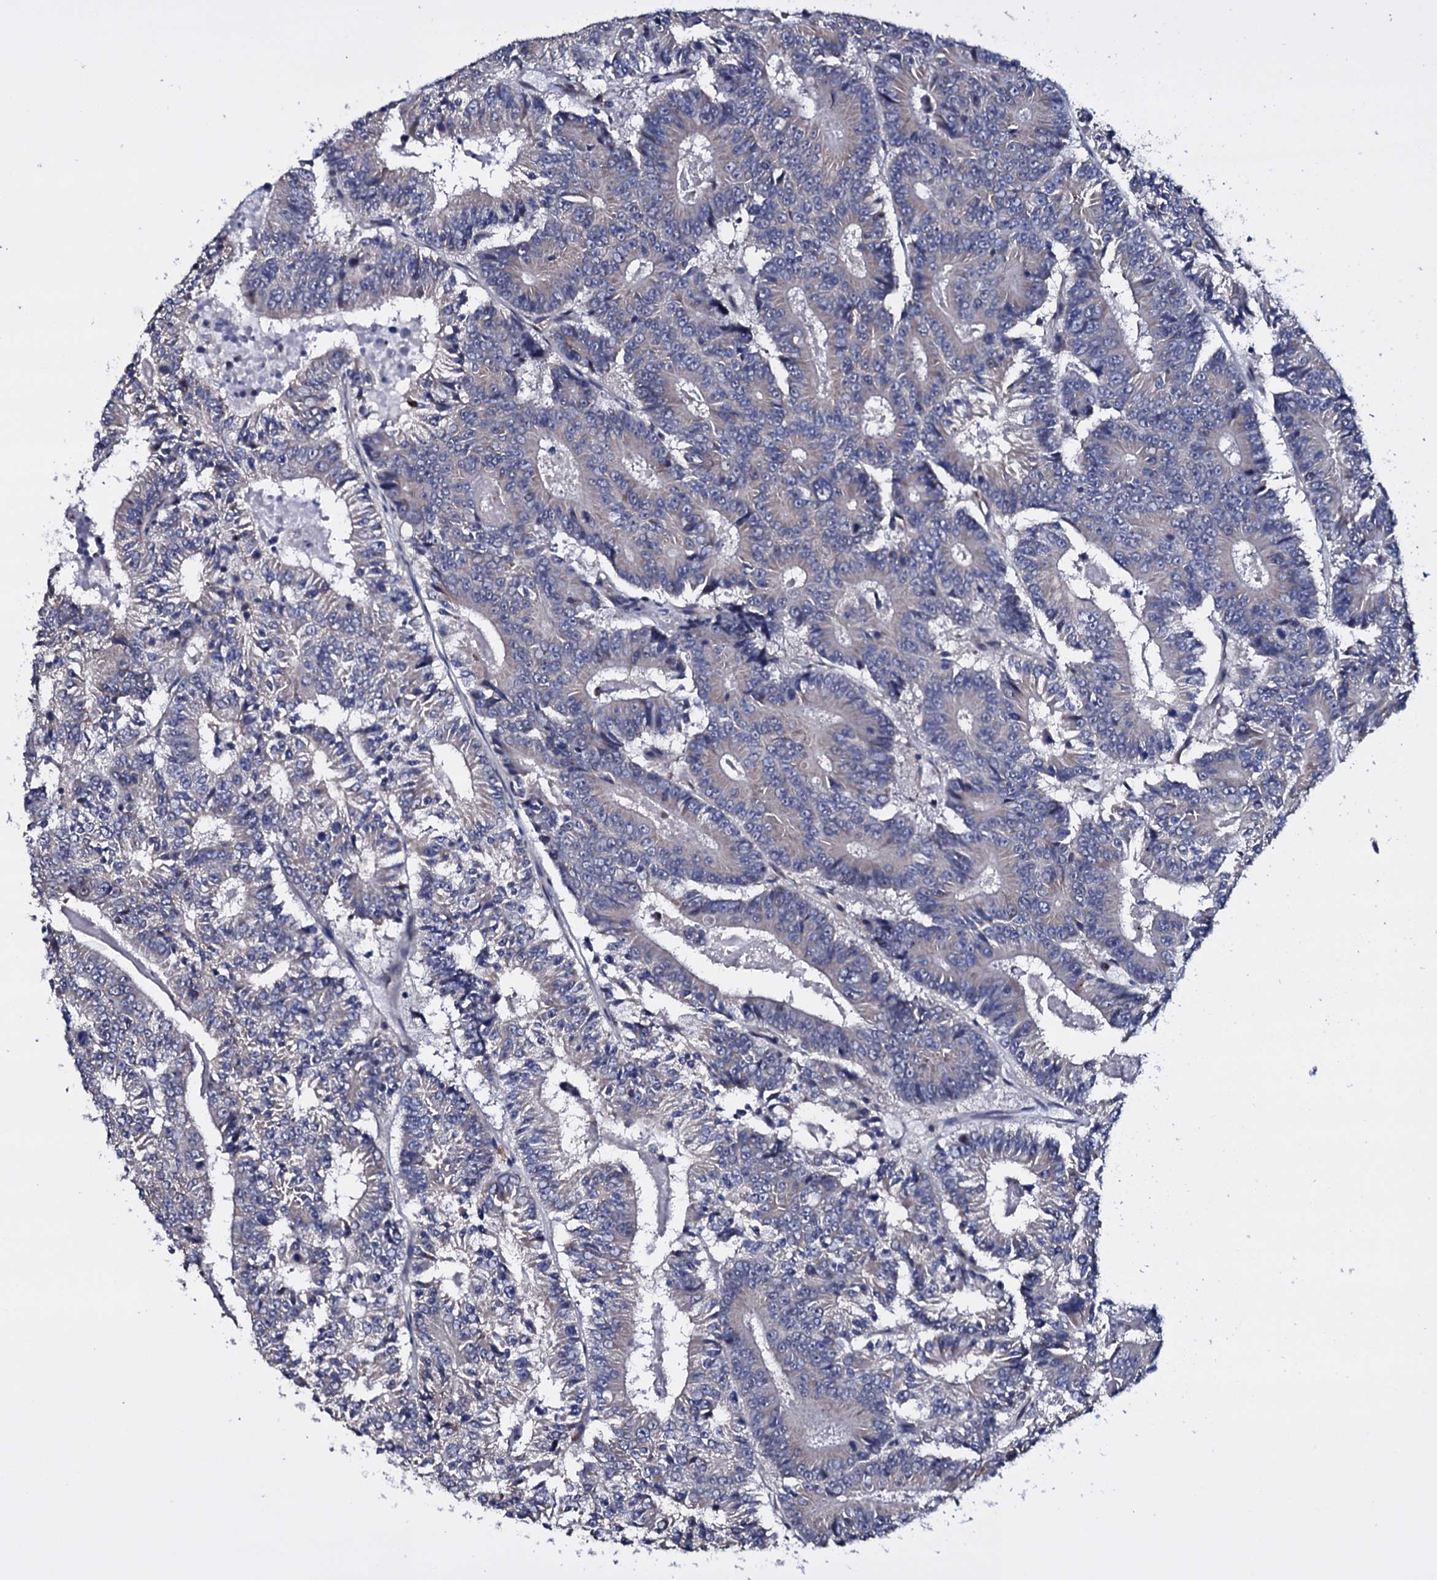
{"staining": {"intensity": "negative", "quantity": "none", "location": "none"}, "tissue": "colorectal cancer", "cell_type": "Tumor cells", "image_type": "cancer", "snomed": [{"axis": "morphology", "description": "Adenocarcinoma, NOS"}, {"axis": "topography", "description": "Colon"}], "caption": "High power microscopy image of an immunohistochemistry (IHC) micrograph of colorectal cancer (adenocarcinoma), revealing no significant expression in tumor cells. (DAB IHC, high magnification).", "gene": "GAREM1", "patient": {"sex": "male", "age": 83}}